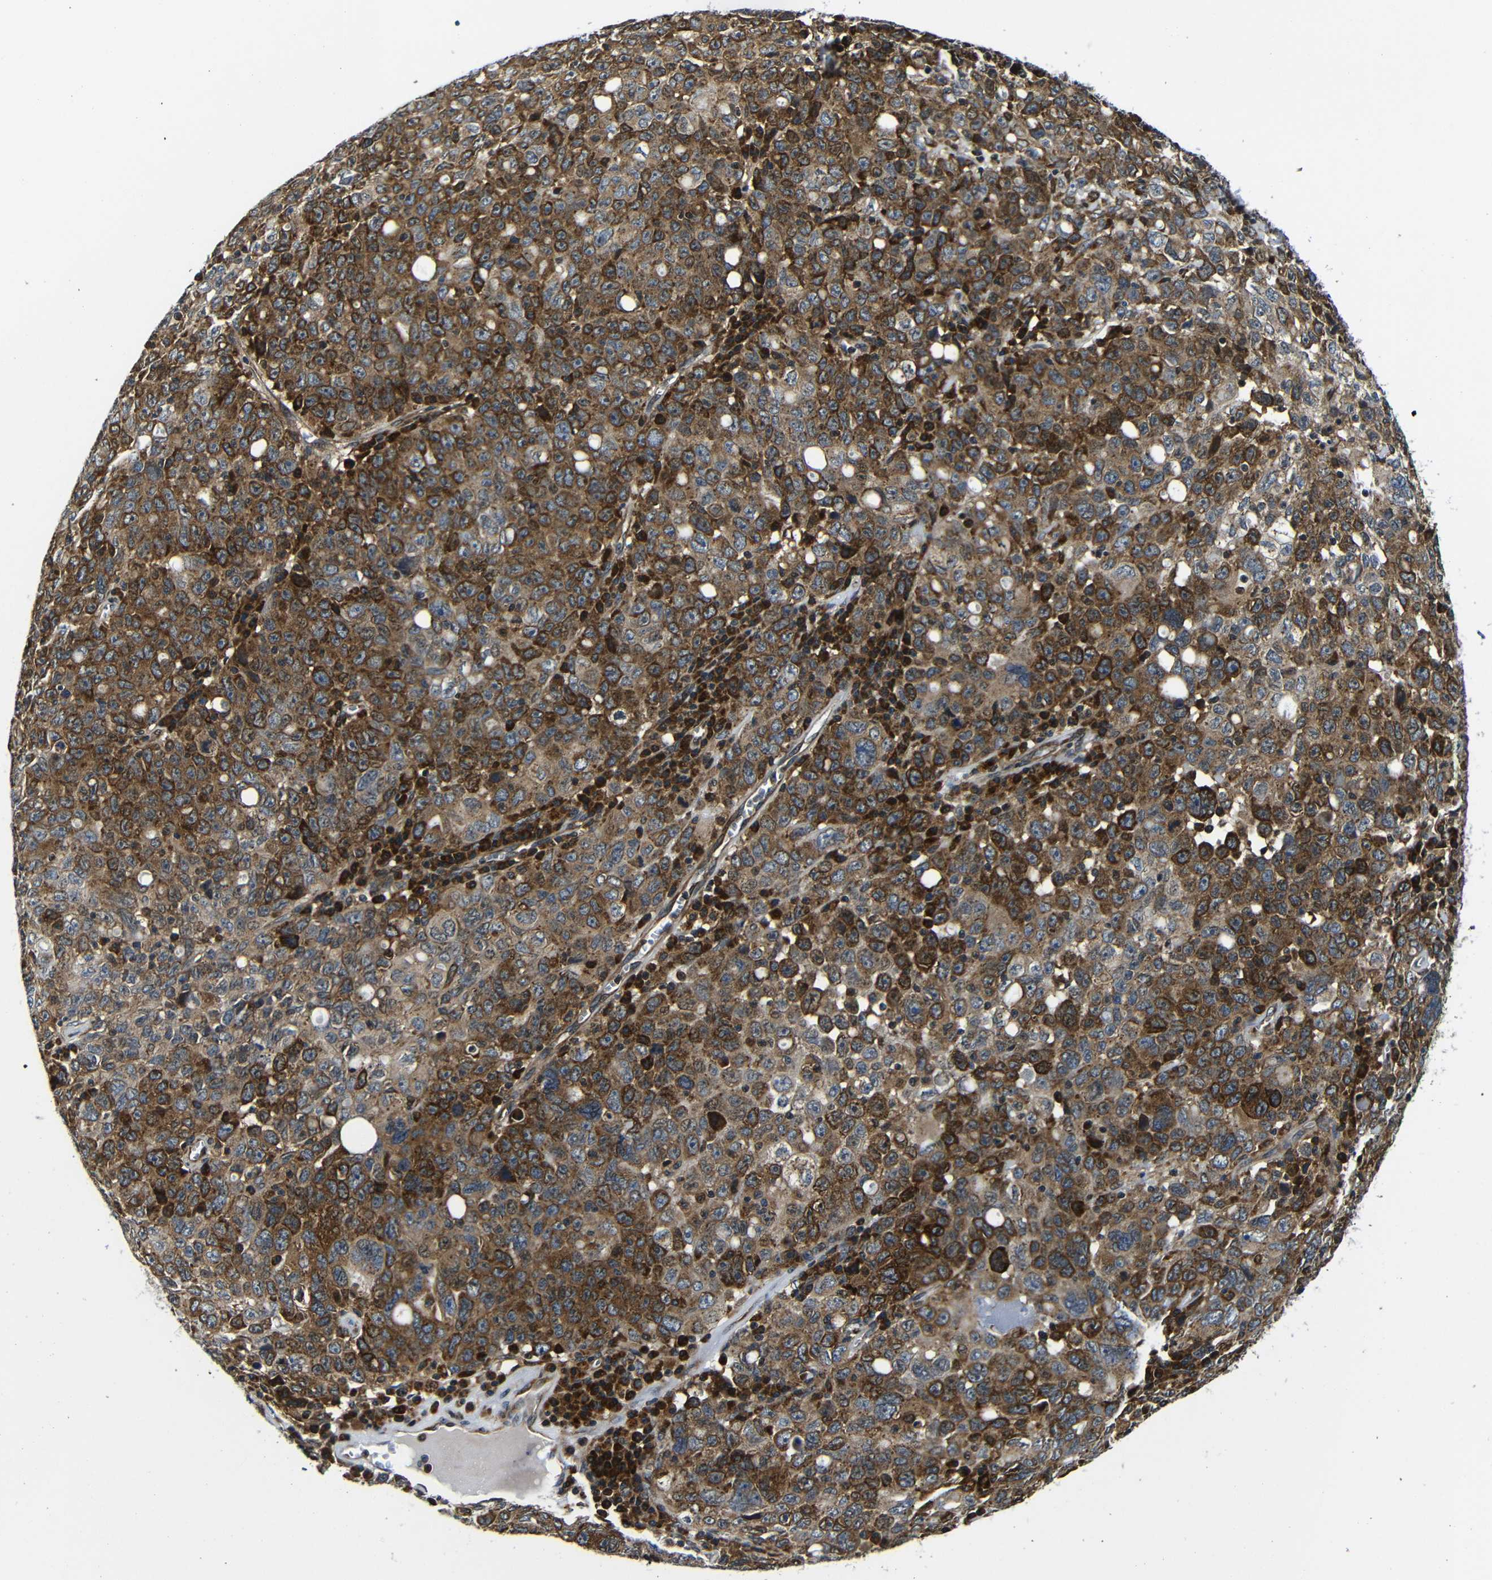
{"staining": {"intensity": "moderate", "quantity": ">75%", "location": "cytoplasmic/membranous"}, "tissue": "ovarian cancer", "cell_type": "Tumor cells", "image_type": "cancer", "snomed": [{"axis": "morphology", "description": "Carcinoma, endometroid"}, {"axis": "topography", "description": "Ovary"}], "caption": "Ovarian endometroid carcinoma tissue demonstrates moderate cytoplasmic/membranous expression in about >75% of tumor cells", "gene": "ABCE1", "patient": {"sex": "female", "age": 62}}